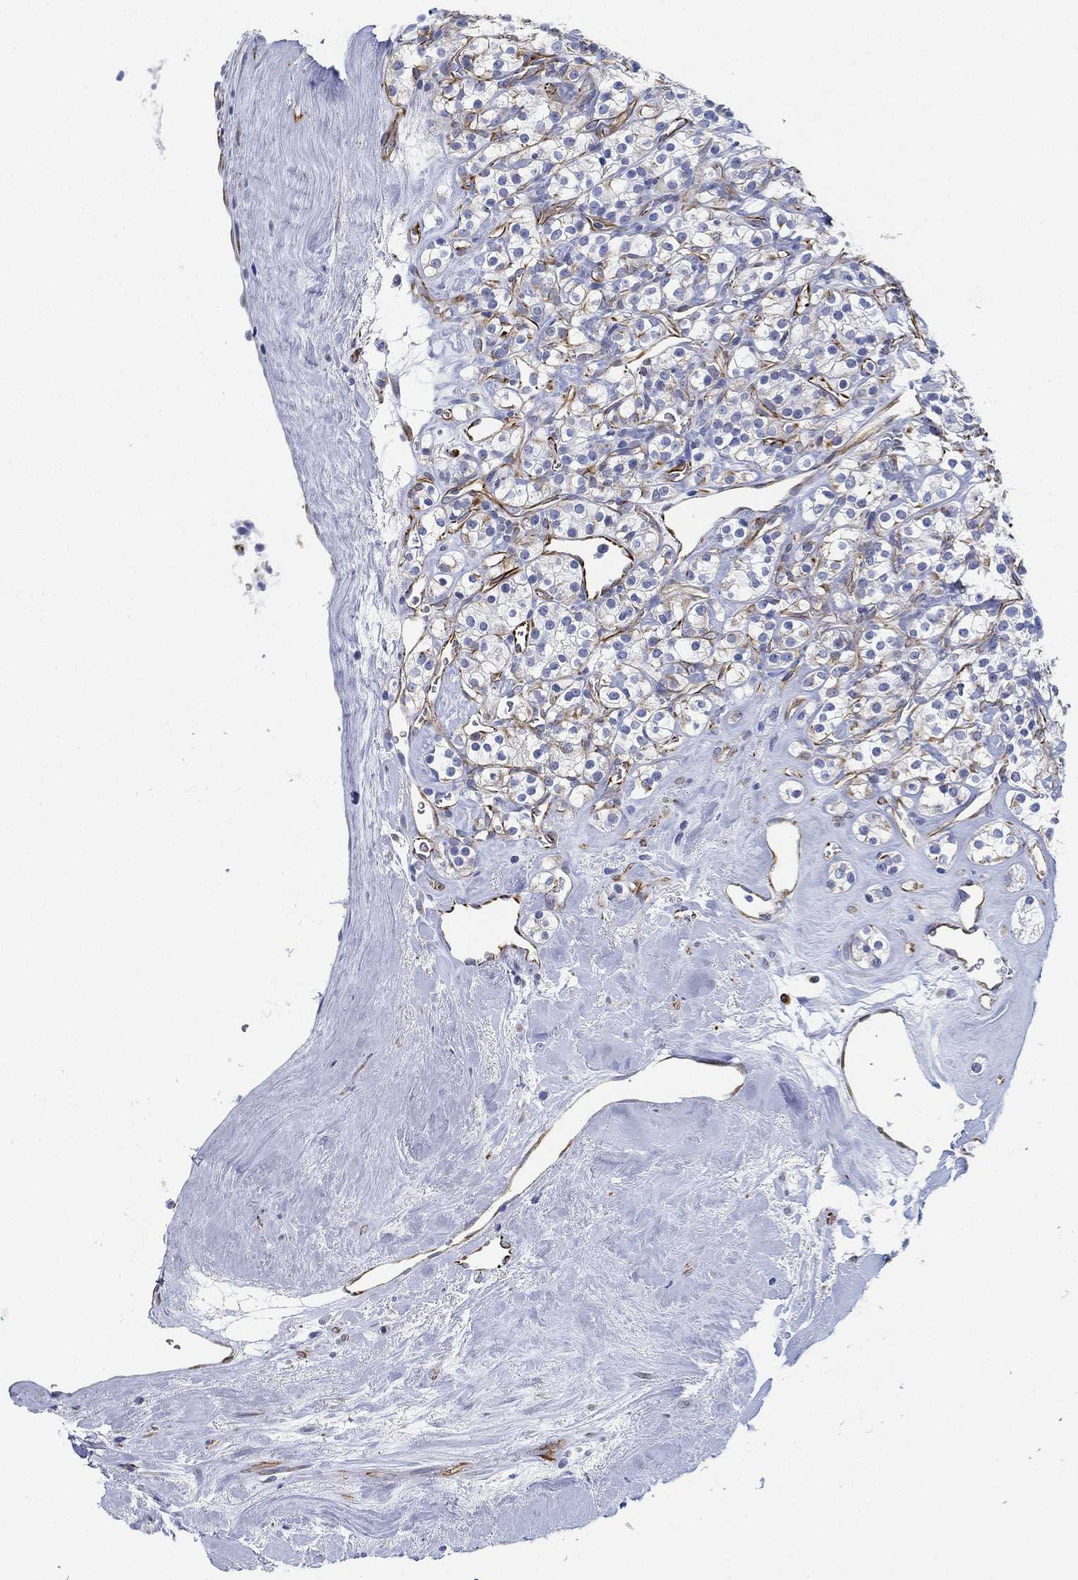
{"staining": {"intensity": "weak", "quantity": "<25%", "location": "cytoplasmic/membranous"}, "tissue": "renal cancer", "cell_type": "Tumor cells", "image_type": "cancer", "snomed": [{"axis": "morphology", "description": "Adenocarcinoma, NOS"}, {"axis": "topography", "description": "Kidney"}], "caption": "High power microscopy photomicrograph of an immunohistochemistry photomicrograph of adenocarcinoma (renal), revealing no significant staining in tumor cells.", "gene": "PSKH2", "patient": {"sex": "male", "age": 77}}